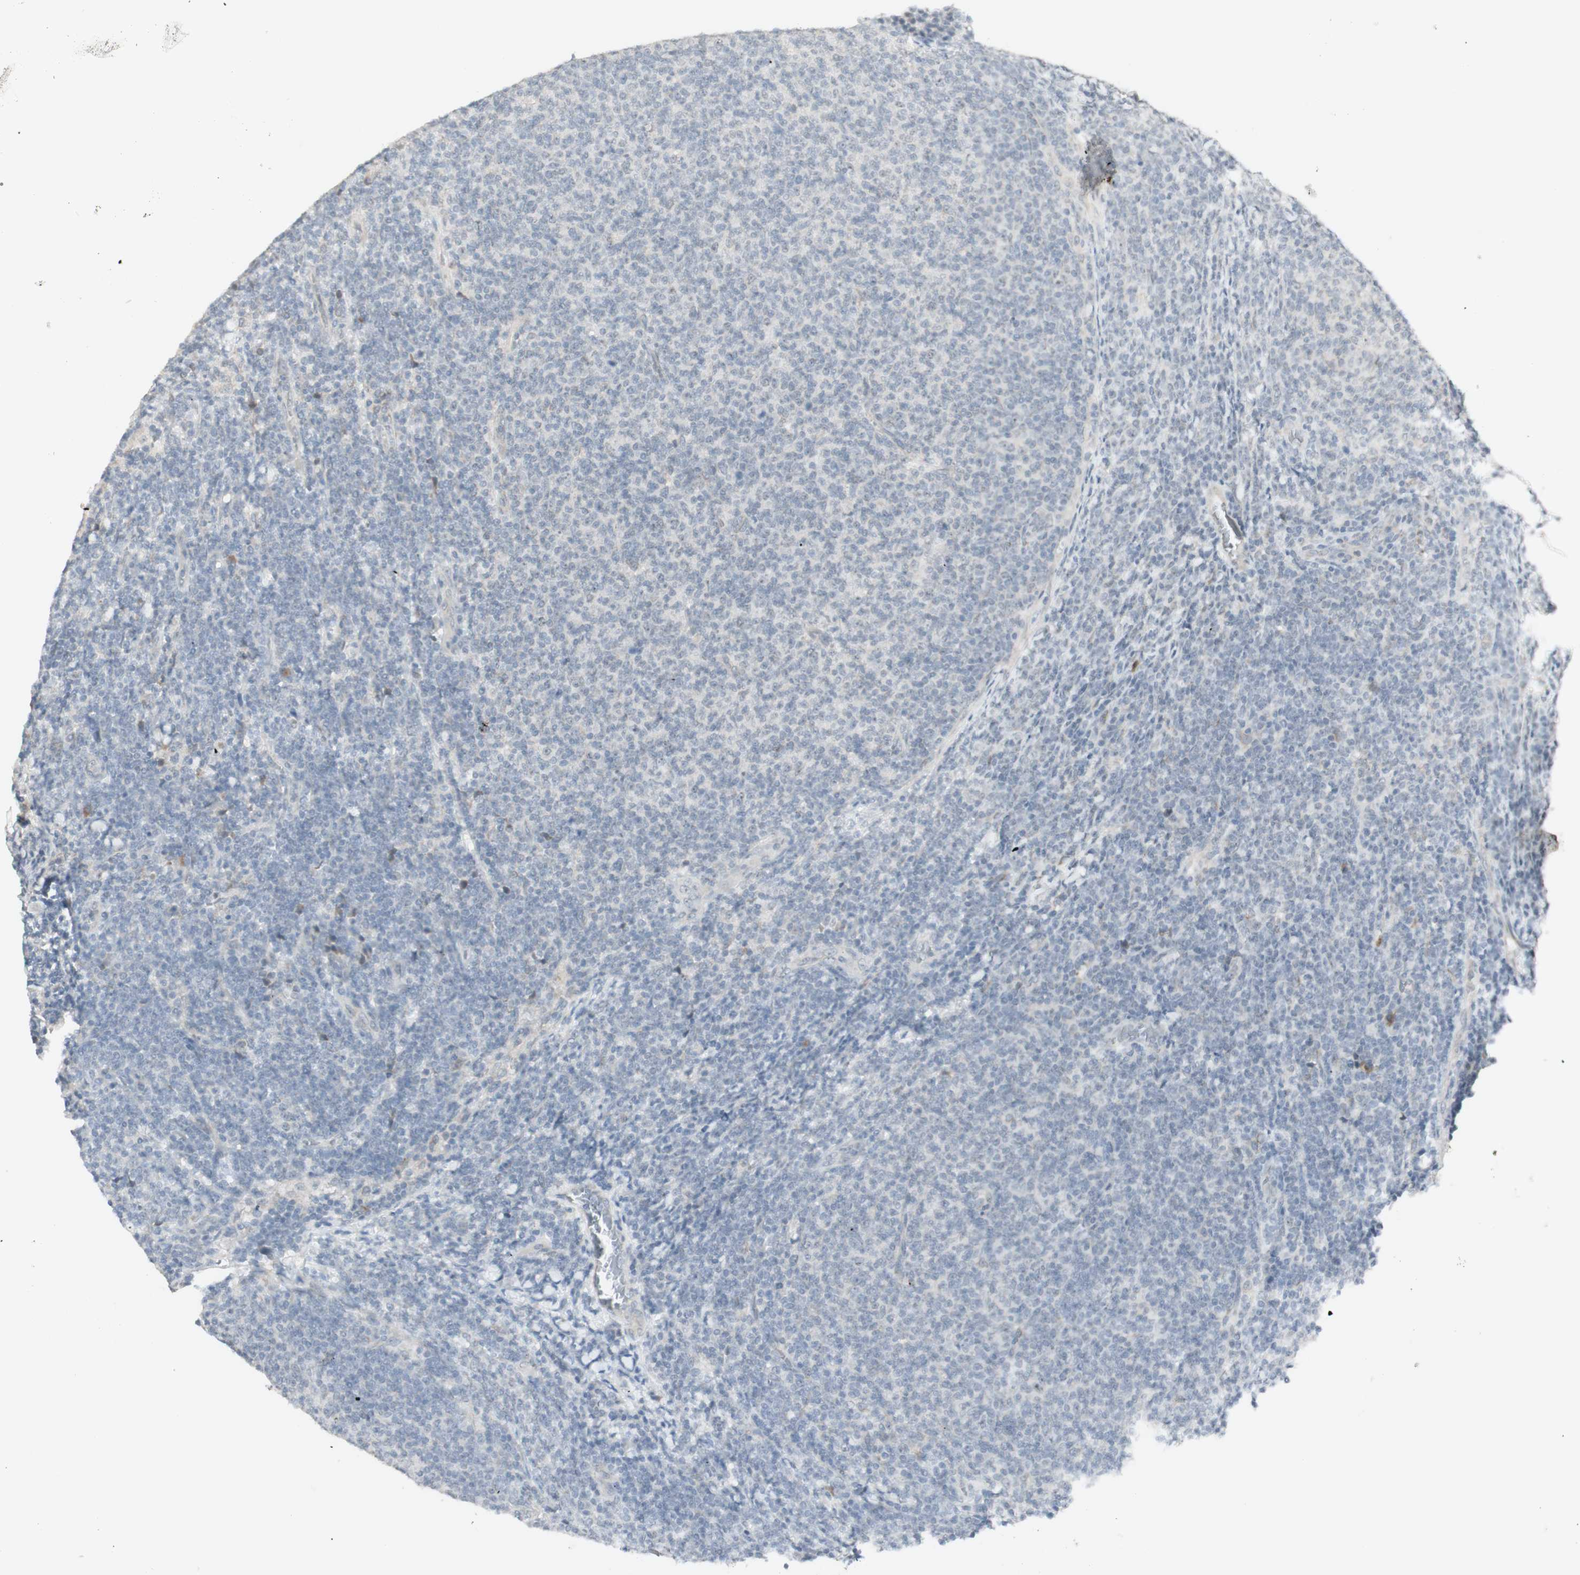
{"staining": {"intensity": "negative", "quantity": "none", "location": "none"}, "tissue": "lymphoma", "cell_type": "Tumor cells", "image_type": "cancer", "snomed": [{"axis": "morphology", "description": "Malignant lymphoma, non-Hodgkin's type, Low grade"}, {"axis": "topography", "description": "Lymph node"}], "caption": "Tumor cells show no significant protein staining in lymphoma. (Stains: DAB immunohistochemistry (IHC) with hematoxylin counter stain, Microscopy: brightfield microscopy at high magnification).", "gene": "PLCD4", "patient": {"sex": "male", "age": 66}}